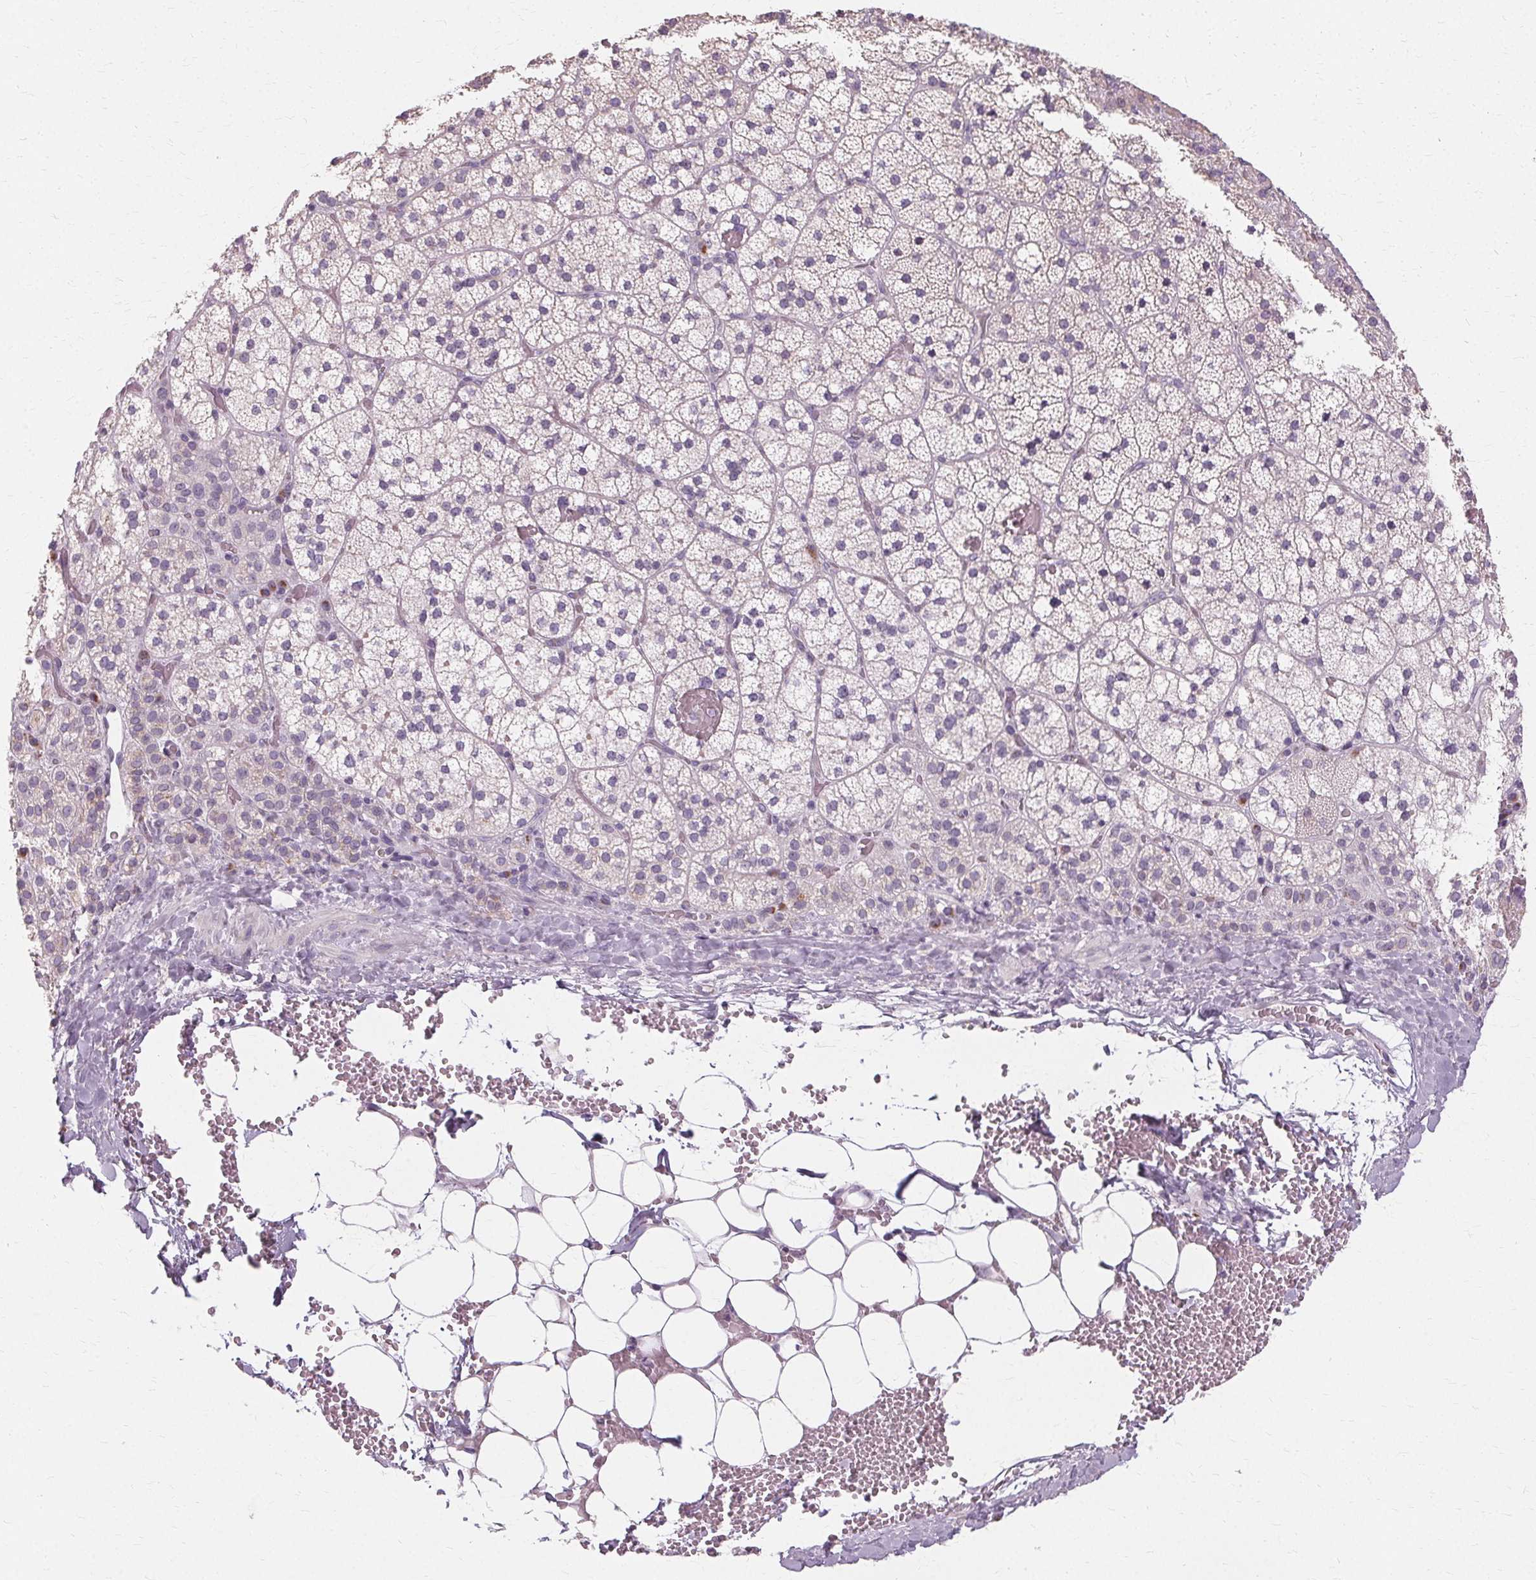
{"staining": {"intensity": "negative", "quantity": "none", "location": "none"}, "tissue": "adrenal gland", "cell_type": "Glandular cells", "image_type": "normal", "snomed": [{"axis": "morphology", "description": "Normal tissue, NOS"}, {"axis": "topography", "description": "Adrenal gland"}], "caption": "This is an IHC photomicrograph of unremarkable adrenal gland. There is no positivity in glandular cells.", "gene": "FCRL3", "patient": {"sex": "male", "age": 53}}